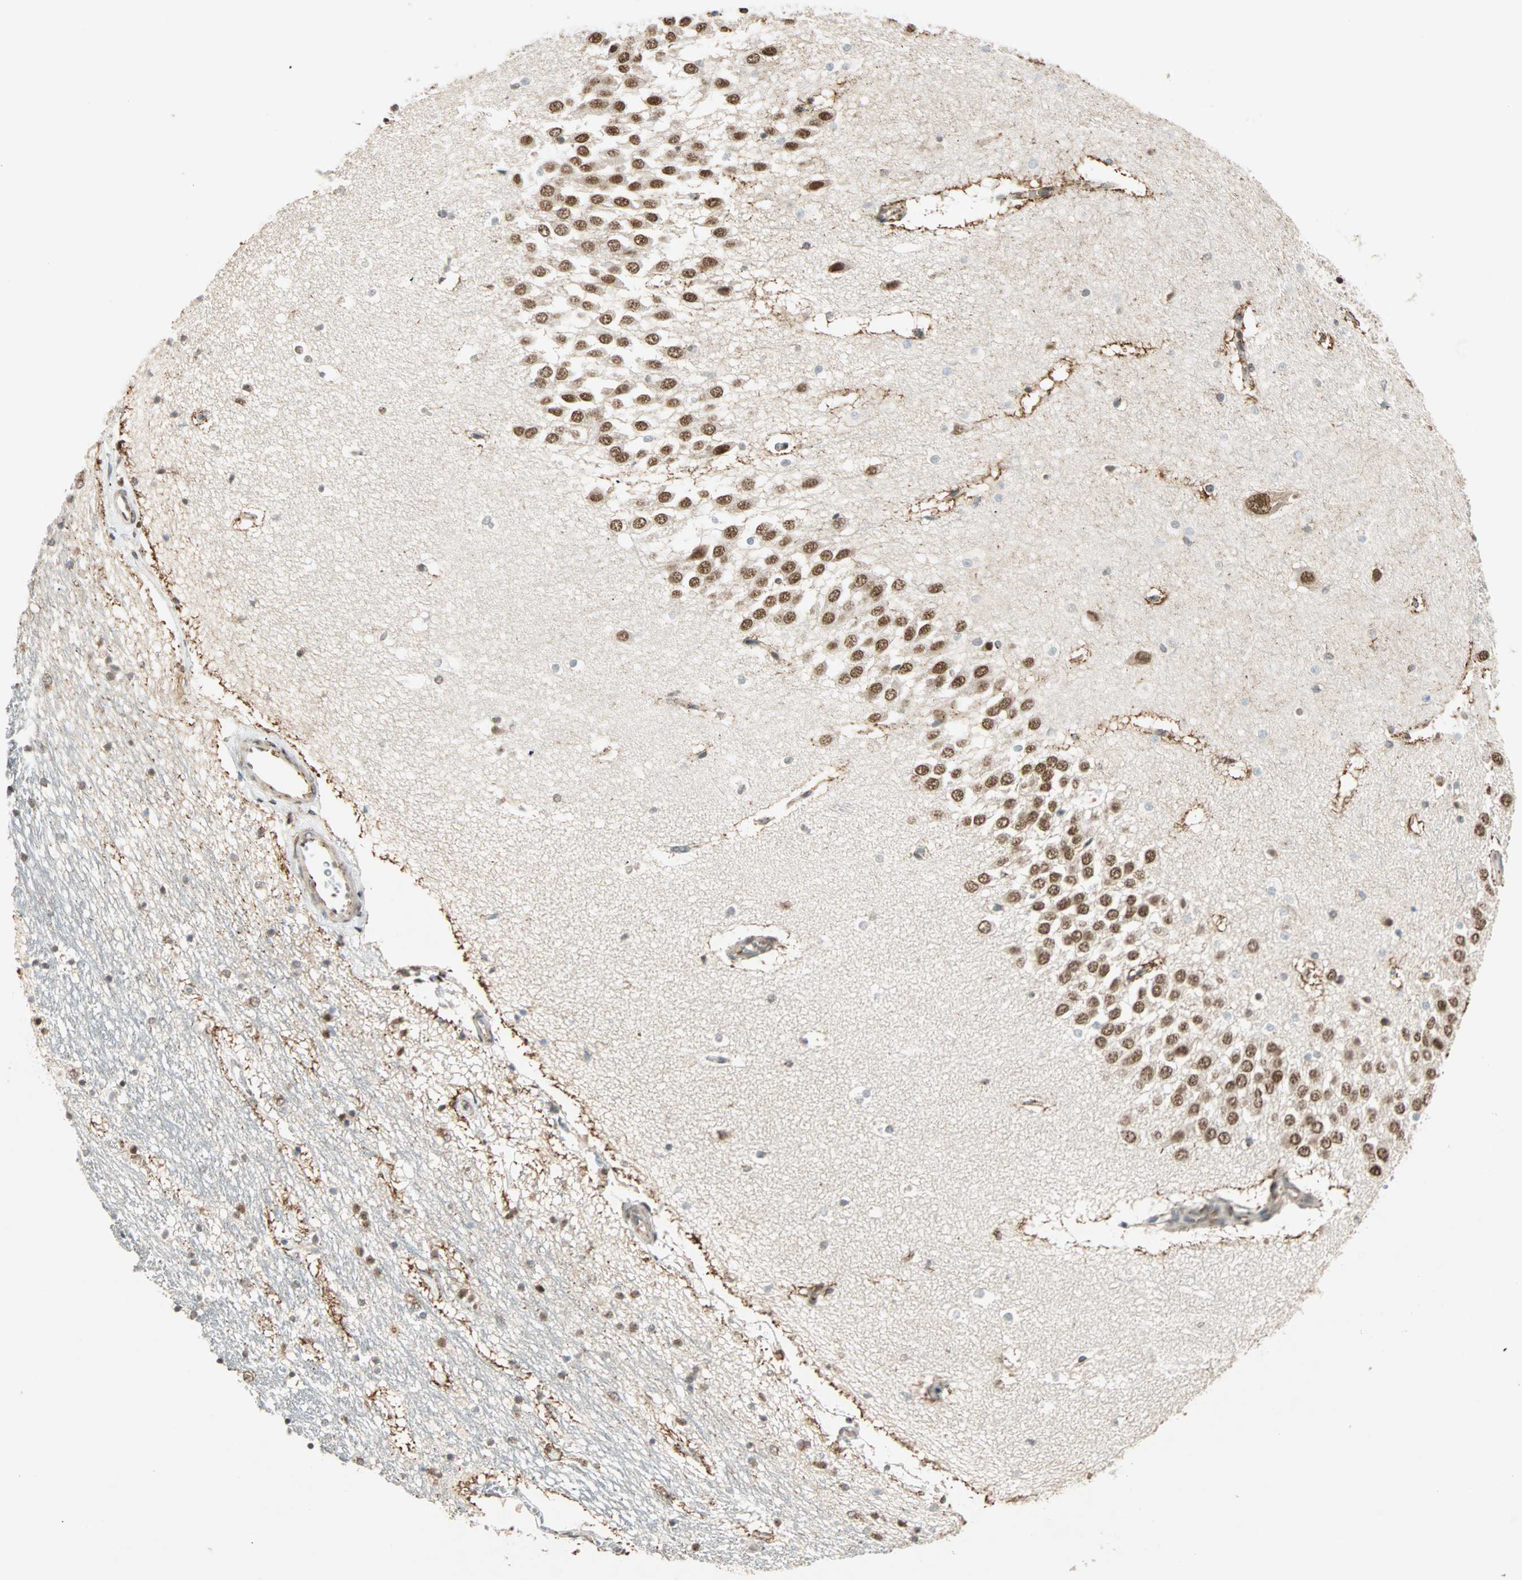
{"staining": {"intensity": "moderate", "quantity": "25%-75%", "location": "nuclear"}, "tissue": "hippocampus", "cell_type": "Glial cells", "image_type": "normal", "snomed": [{"axis": "morphology", "description": "Normal tissue, NOS"}, {"axis": "topography", "description": "Hippocampus"}], "caption": "A medium amount of moderate nuclear expression is seen in about 25%-75% of glial cells in normal hippocampus.", "gene": "PRDM2", "patient": {"sex": "male", "age": 45}}